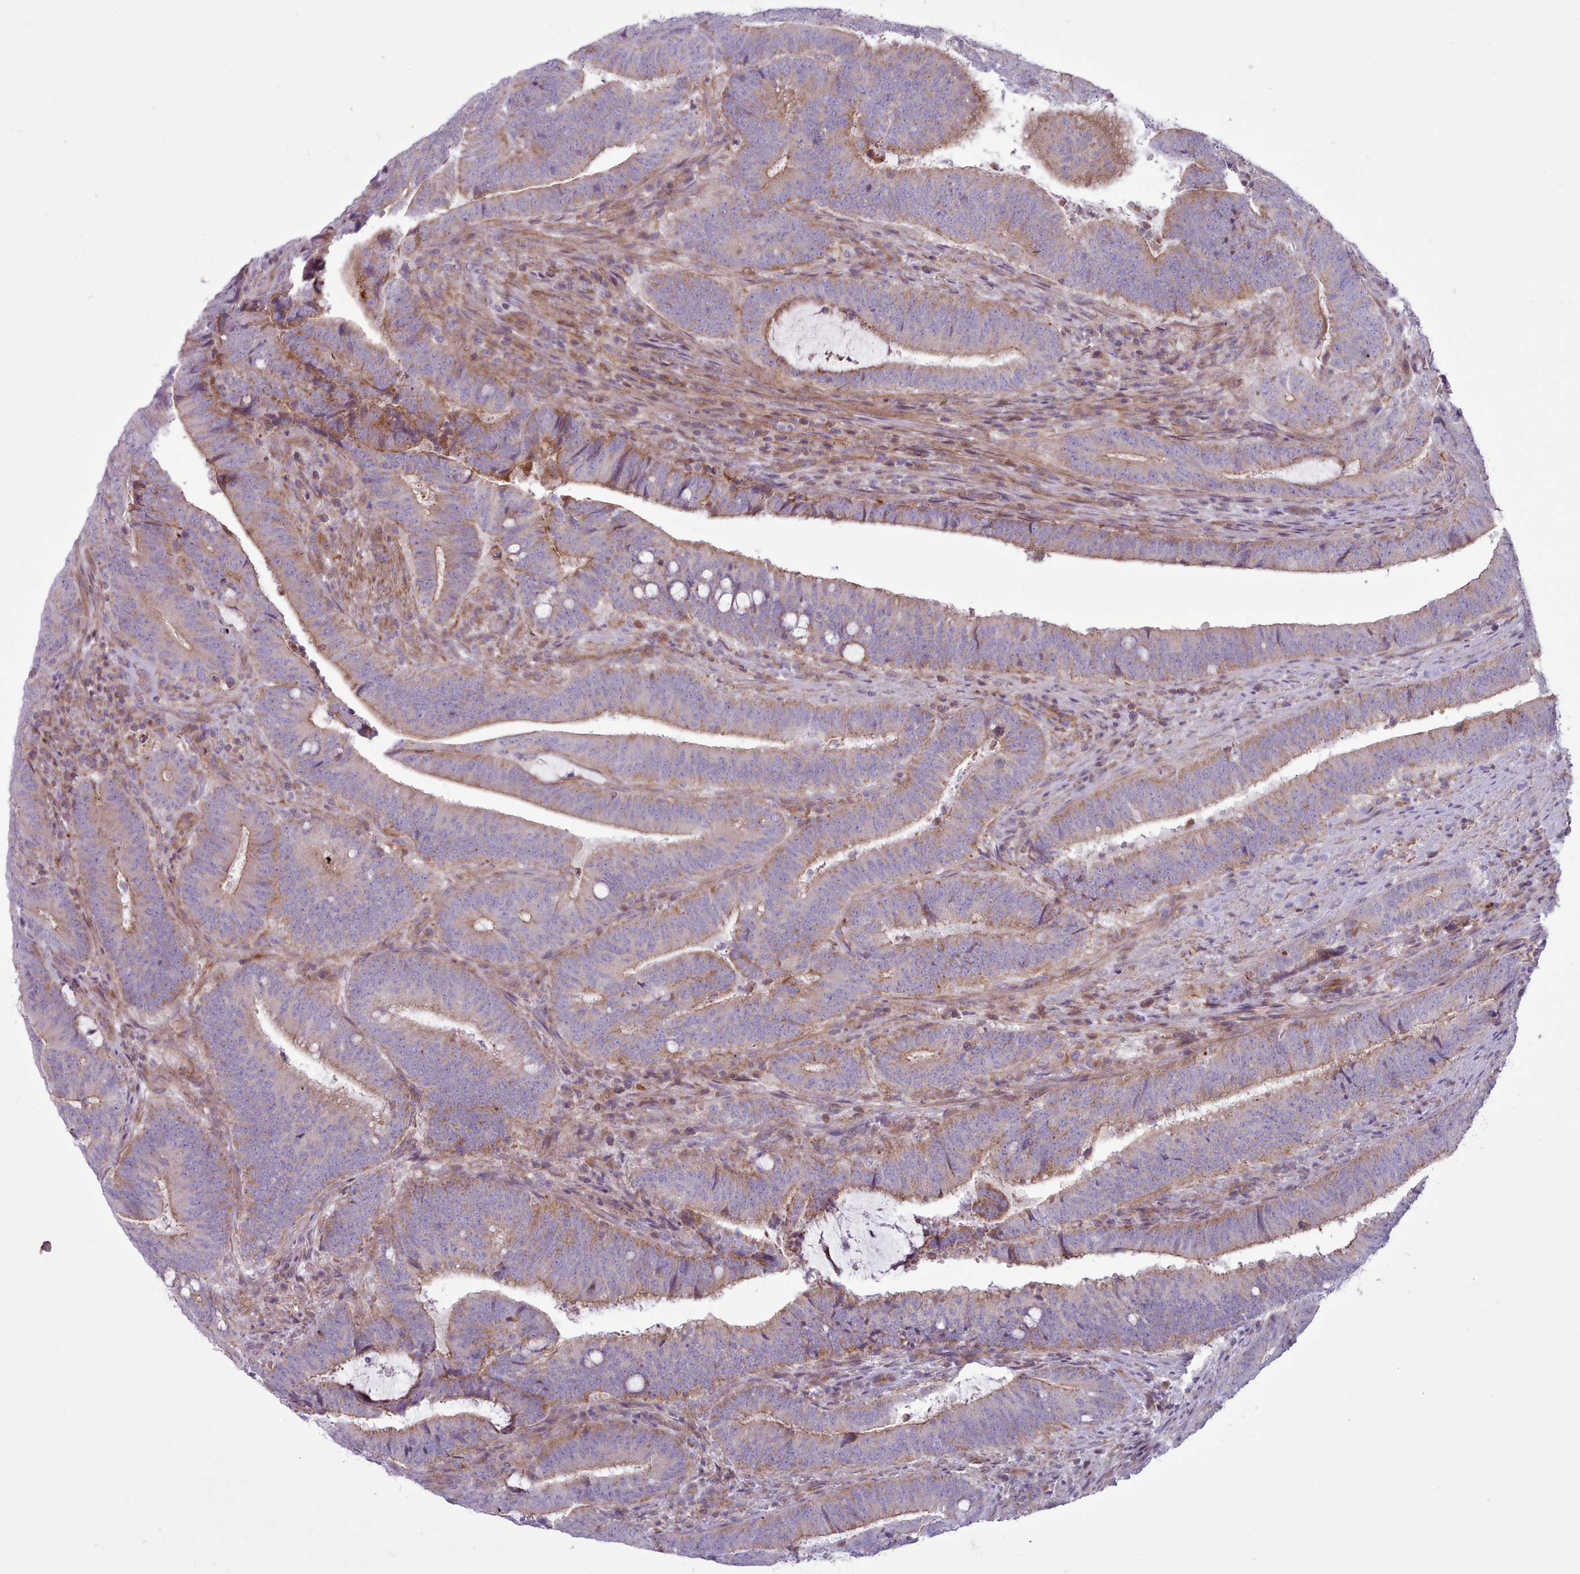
{"staining": {"intensity": "moderate", "quantity": ">75%", "location": "cytoplasmic/membranous"}, "tissue": "colorectal cancer", "cell_type": "Tumor cells", "image_type": "cancer", "snomed": [{"axis": "morphology", "description": "Adenocarcinoma, NOS"}, {"axis": "topography", "description": "Colon"}], "caption": "The image reveals staining of colorectal cancer, revealing moderate cytoplasmic/membranous protein expression (brown color) within tumor cells.", "gene": "TENT4B", "patient": {"sex": "female", "age": 43}}